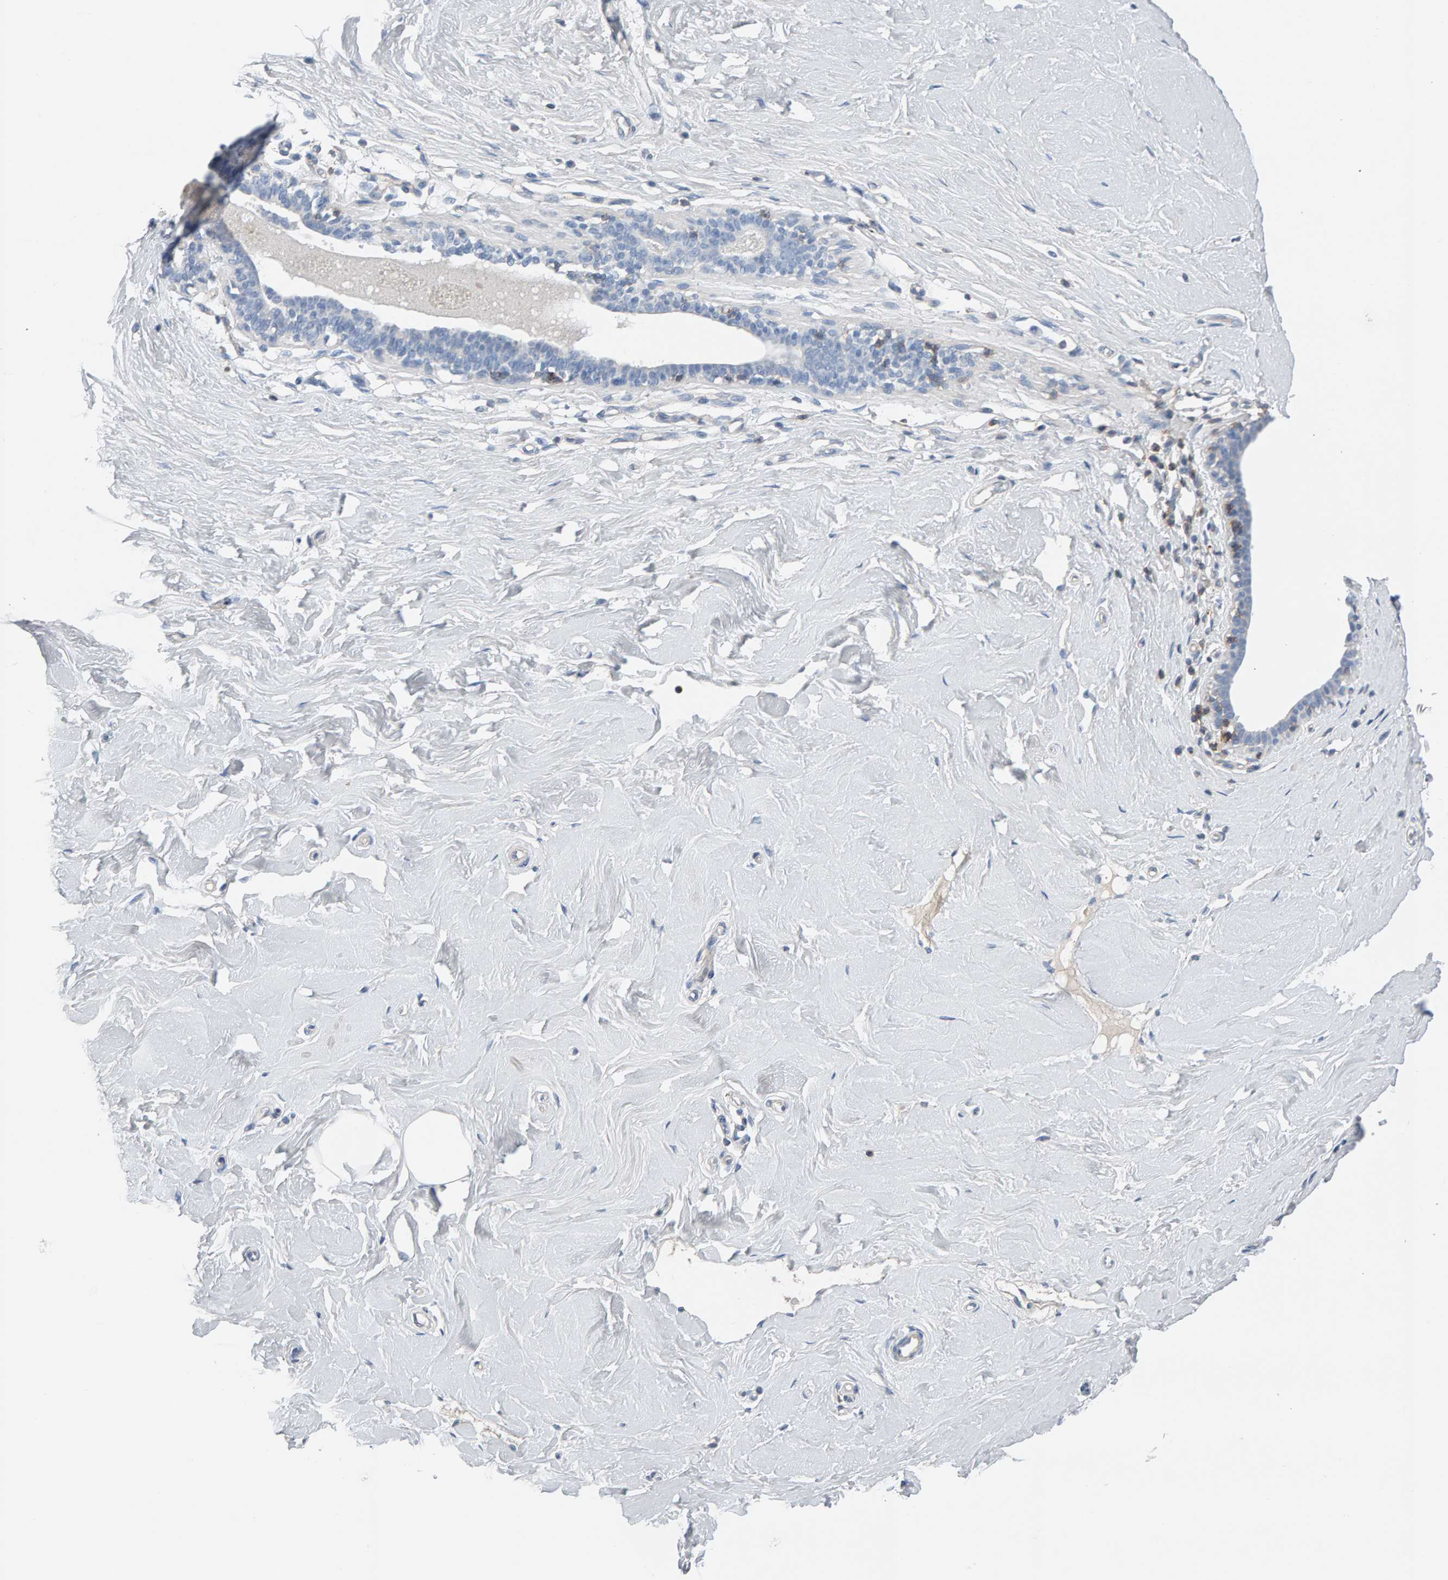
{"staining": {"intensity": "negative", "quantity": "none", "location": "none"}, "tissue": "breast", "cell_type": "Adipocytes", "image_type": "normal", "snomed": [{"axis": "morphology", "description": "Normal tissue, NOS"}, {"axis": "topography", "description": "Breast"}], "caption": "Immunohistochemical staining of normal breast exhibits no significant expression in adipocytes.", "gene": "FYN", "patient": {"sex": "female", "age": 23}}